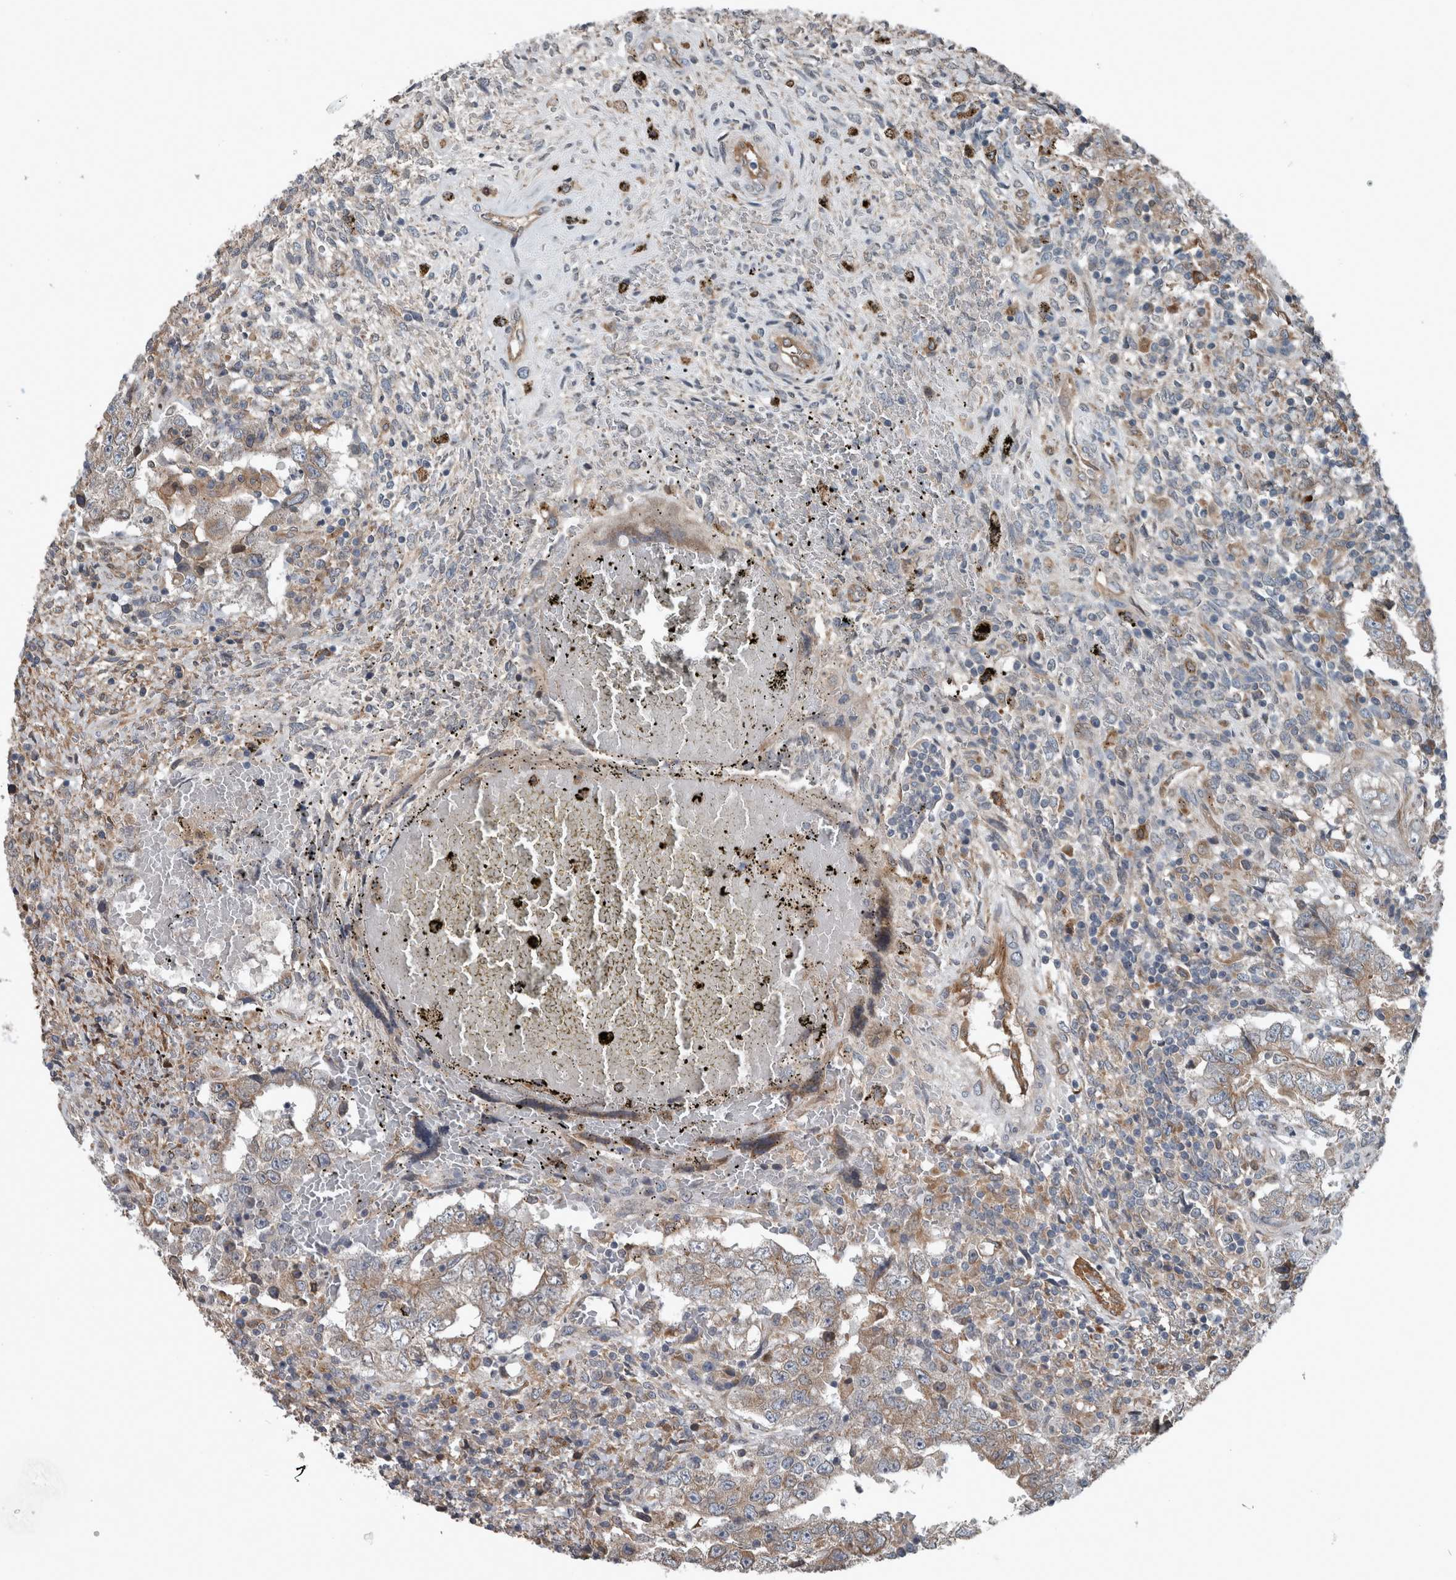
{"staining": {"intensity": "moderate", "quantity": "25%-75%", "location": "cytoplasmic/membranous"}, "tissue": "testis cancer", "cell_type": "Tumor cells", "image_type": "cancer", "snomed": [{"axis": "morphology", "description": "Carcinoma, Embryonal, NOS"}, {"axis": "topography", "description": "Testis"}], "caption": "Tumor cells demonstrate moderate cytoplasmic/membranous expression in approximately 25%-75% of cells in embryonal carcinoma (testis). (brown staining indicates protein expression, while blue staining denotes nuclei).", "gene": "EXOC8", "patient": {"sex": "male", "age": 26}}